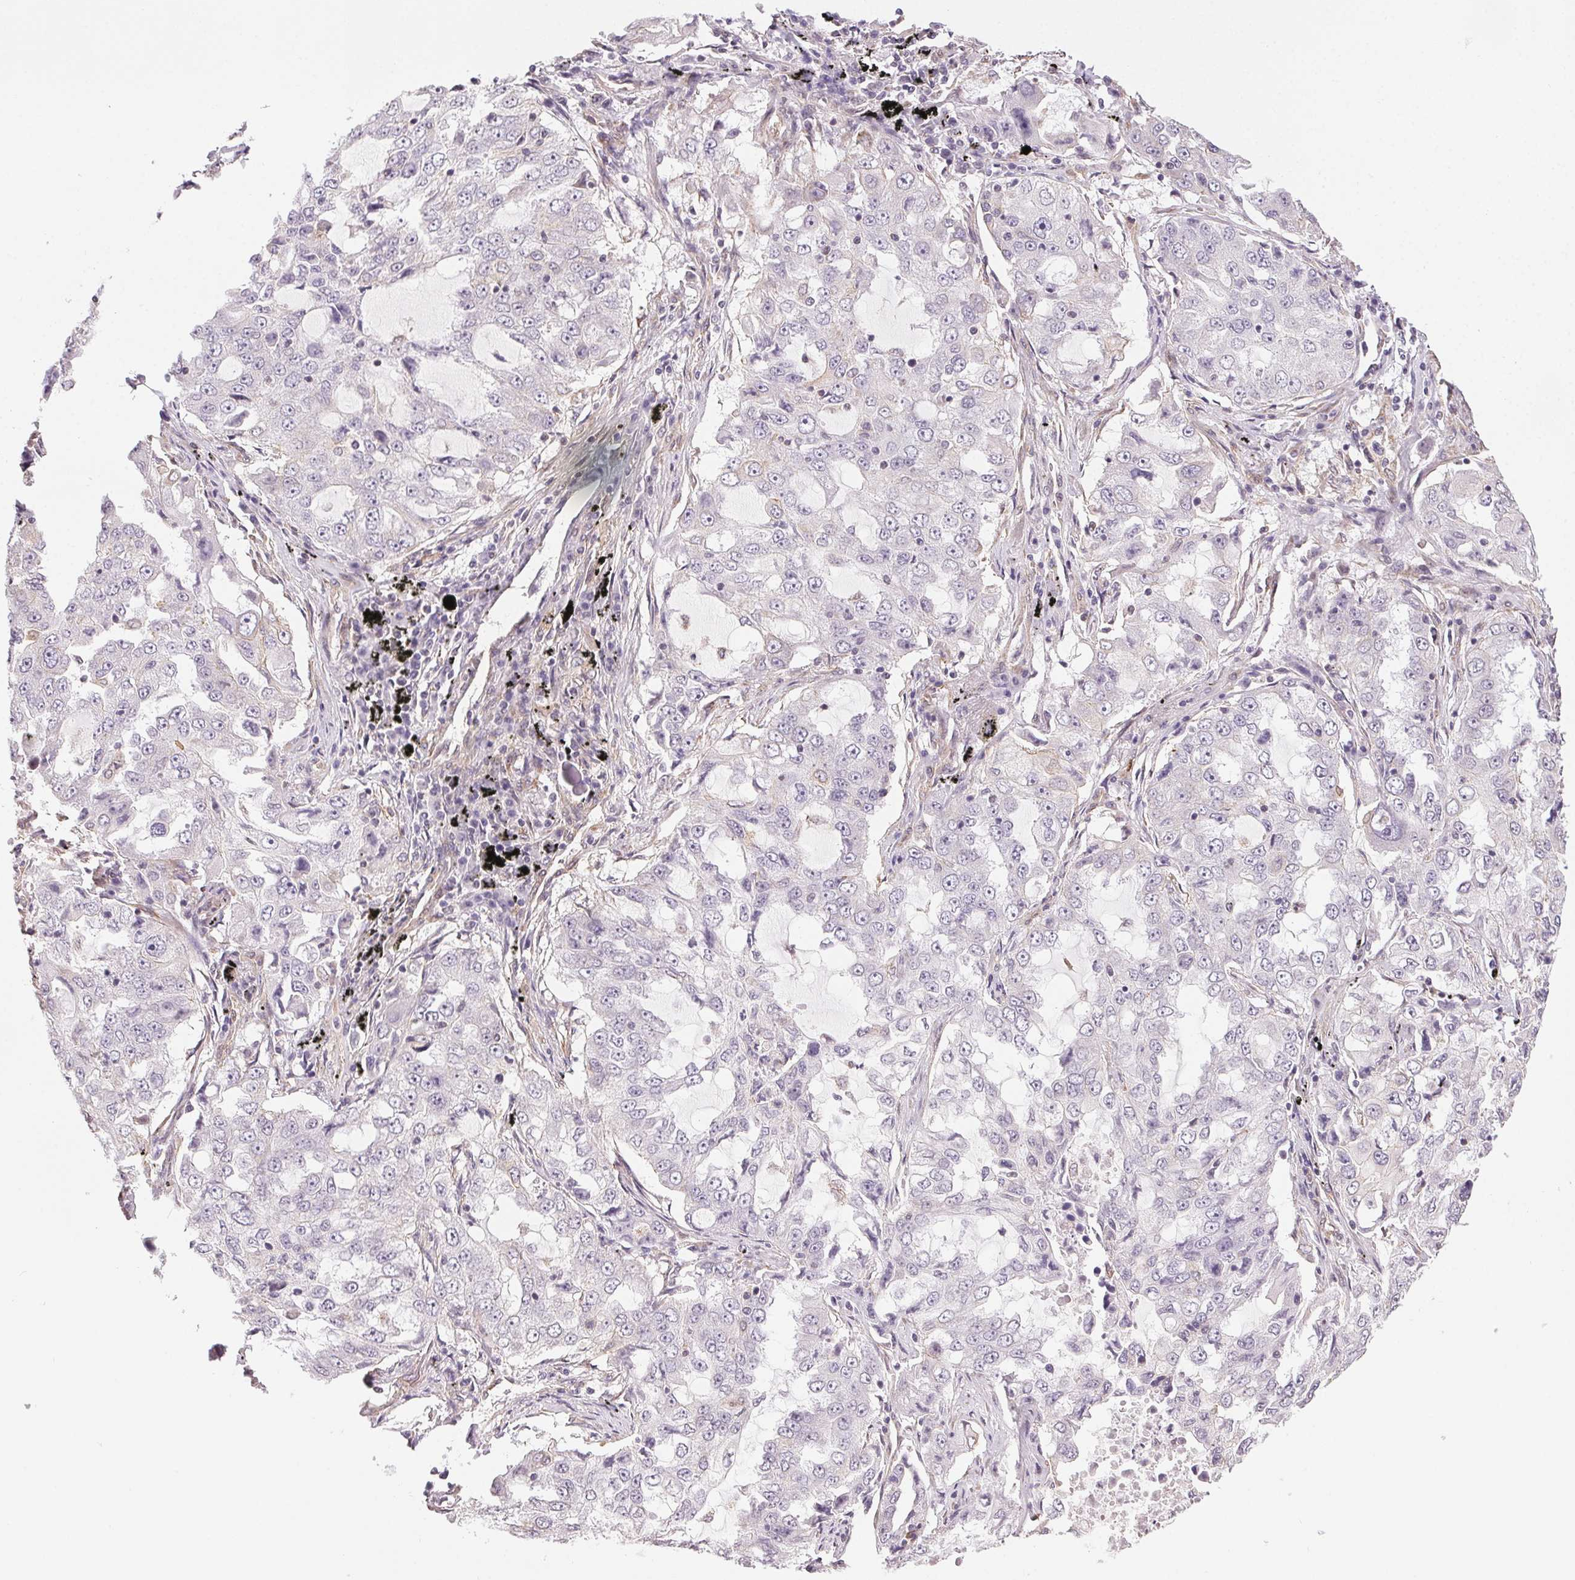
{"staining": {"intensity": "negative", "quantity": "none", "location": "none"}, "tissue": "lung cancer", "cell_type": "Tumor cells", "image_type": "cancer", "snomed": [{"axis": "morphology", "description": "Adenocarcinoma, NOS"}, {"axis": "topography", "description": "Lung"}], "caption": "The photomicrograph displays no significant positivity in tumor cells of lung adenocarcinoma.", "gene": "PLA2G4F", "patient": {"sex": "female", "age": 61}}